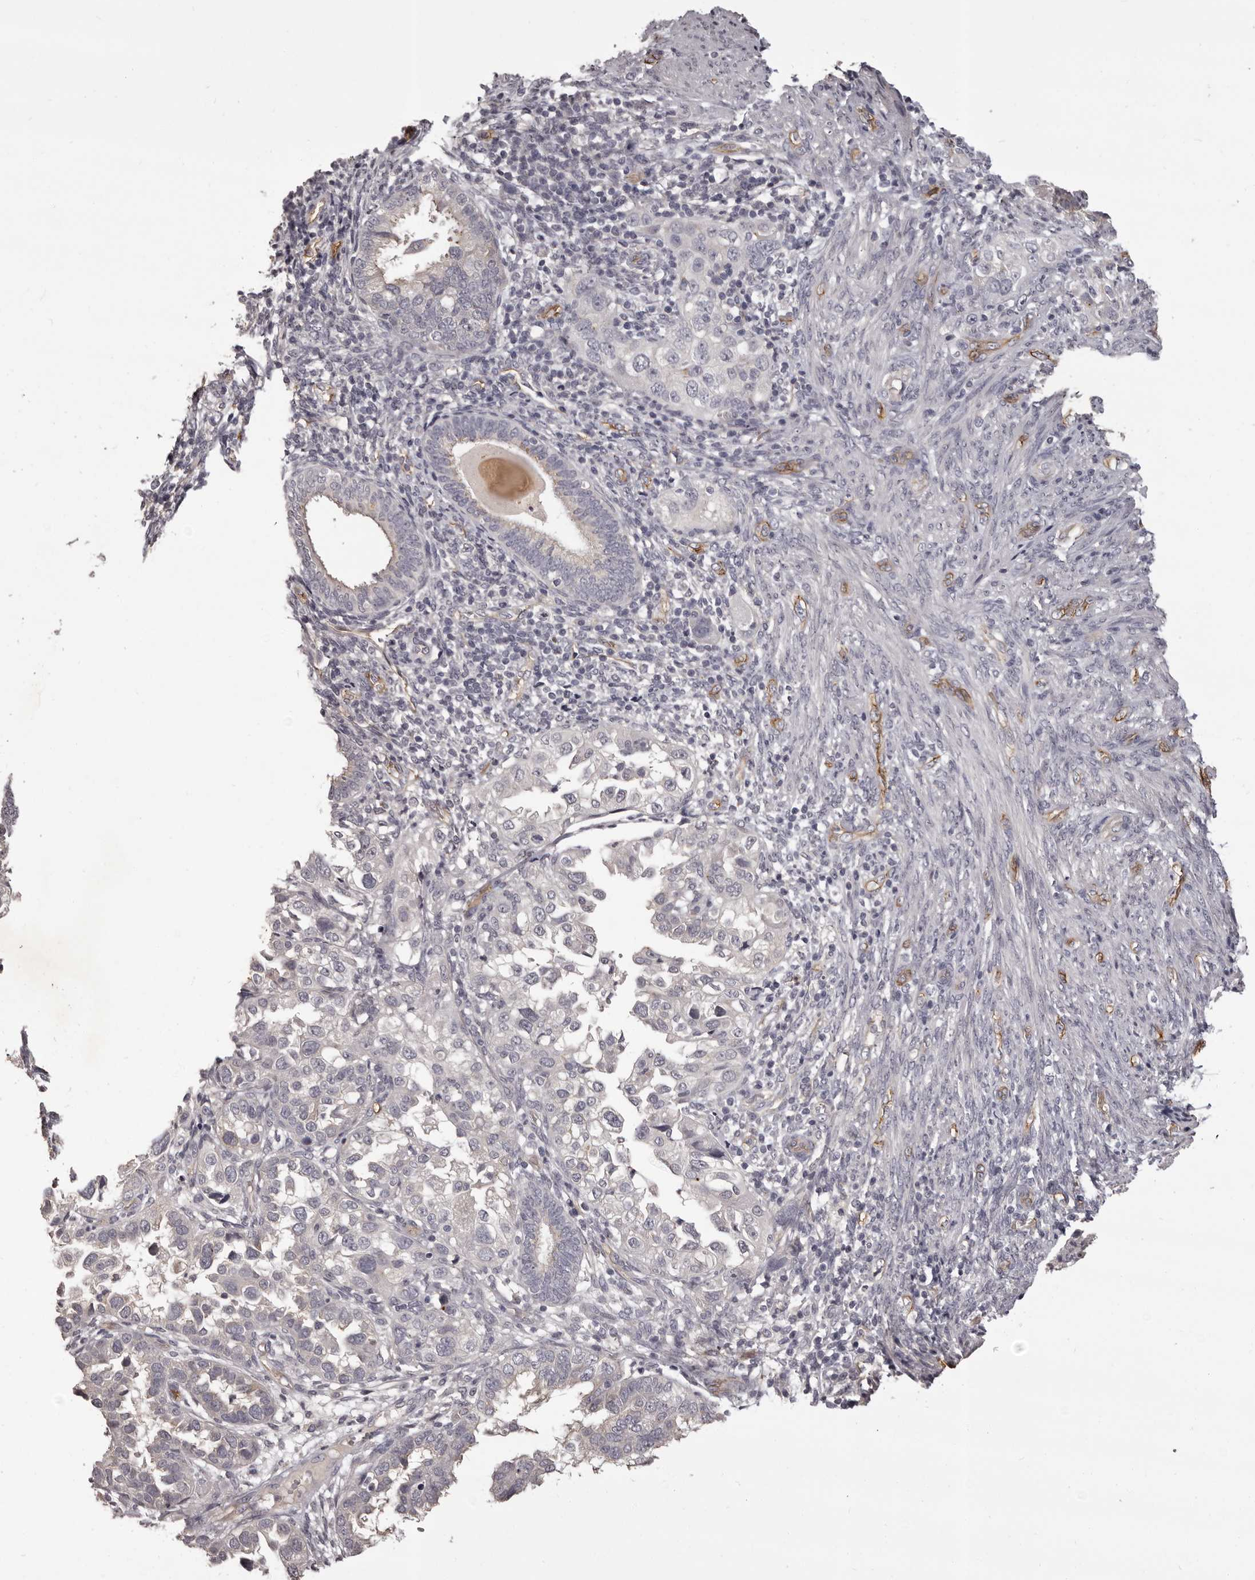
{"staining": {"intensity": "negative", "quantity": "none", "location": "none"}, "tissue": "endometrial cancer", "cell_type": "Tumor cells", "image_type": "cancer", "snomed": [{"axis": "morphology", "description": "Adenocarcinoma, NOS"}, {"axis": "topography", "description": "Endometrium"}], "caption": "High magnification brightfield microscopy of endometrial cancer (adenocarcinoma) stained with DAB (brown) and counterstained with hematoxylin (blue): tumor cells show no significant positivity.", "gene": "GPR78", "patient": {"sex": "female", "age": 85}}